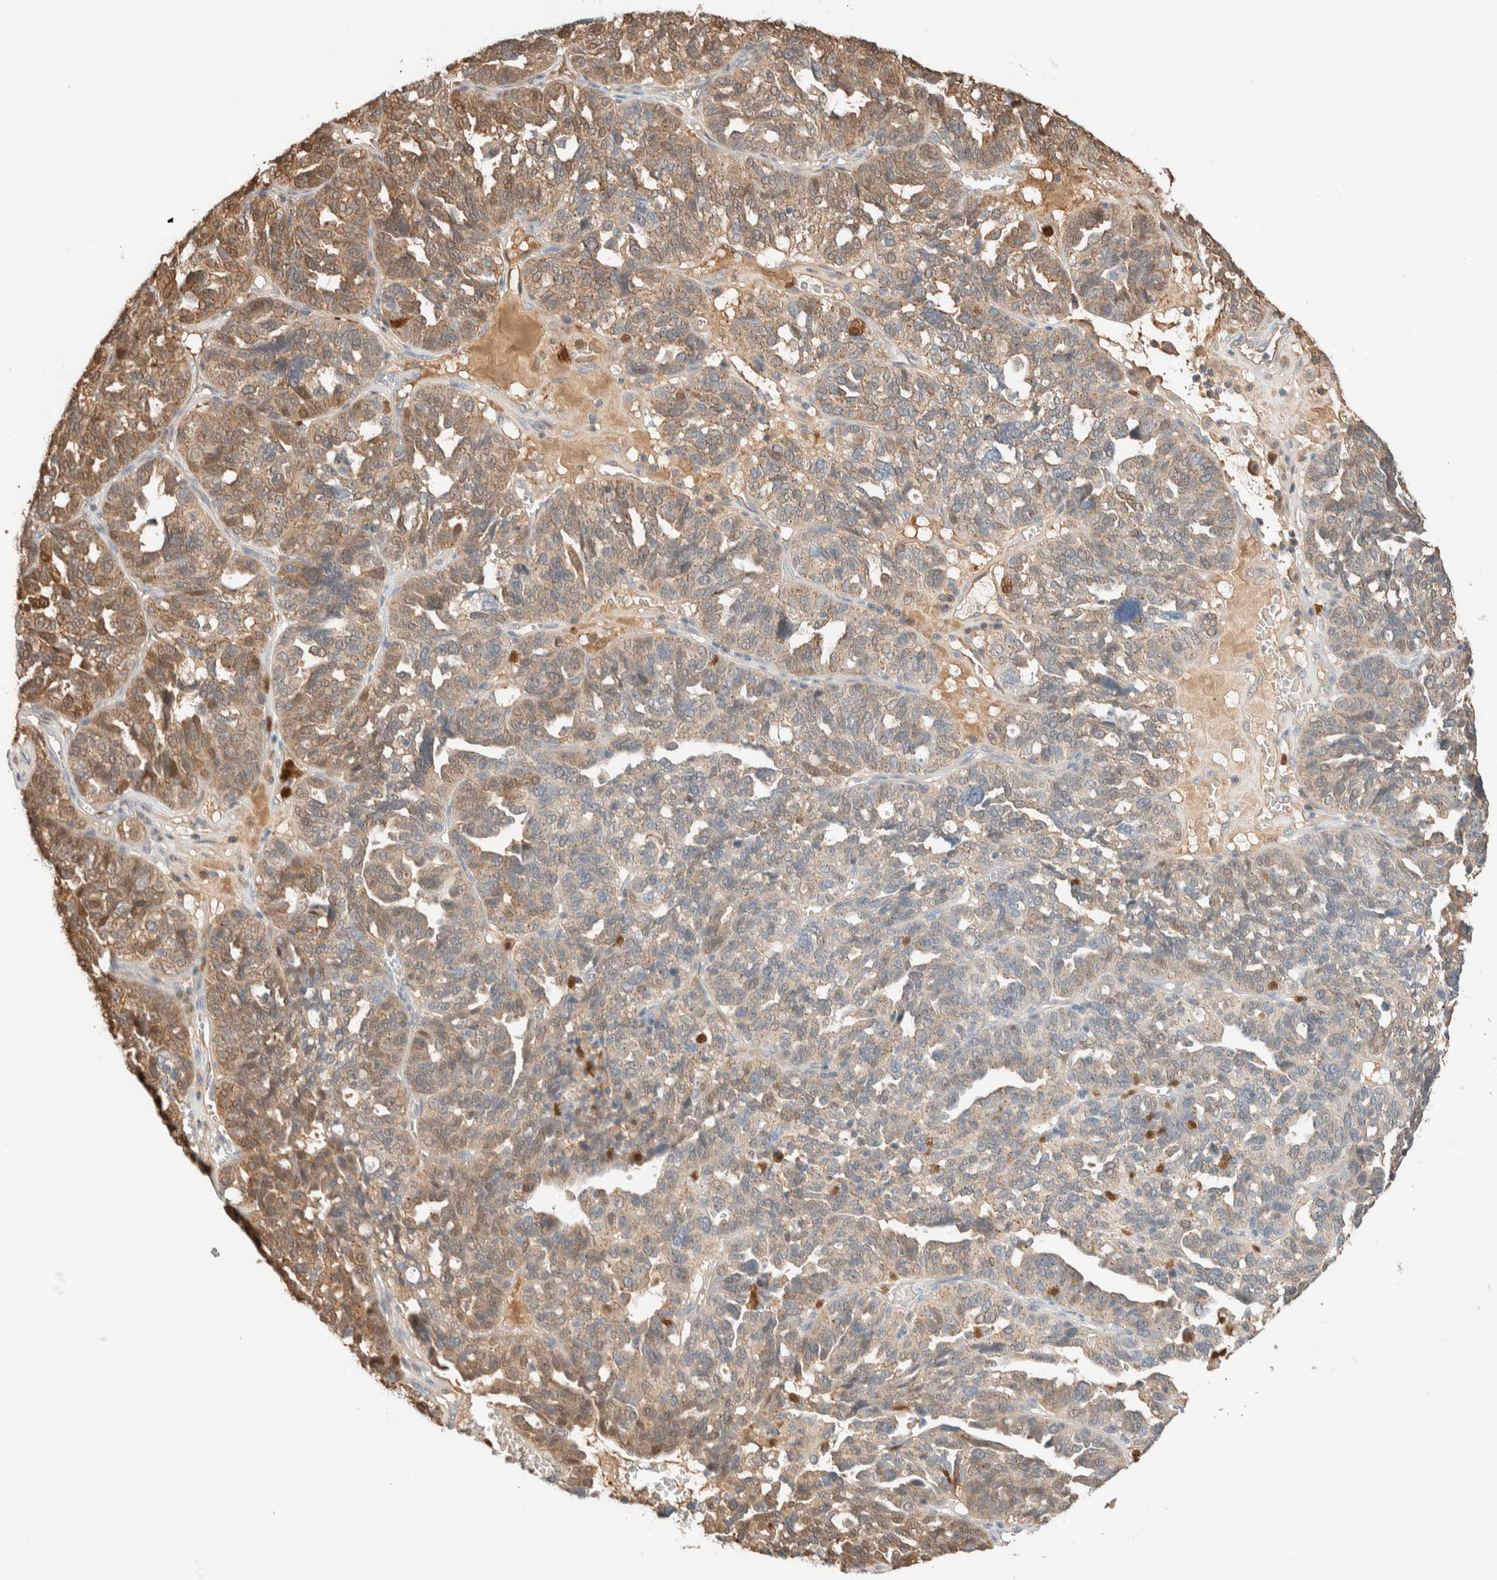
{"staining": {"intensity": "moderate", "quantity": "<25%", "location": "cytoplasmic/membranous"}, "tissue": "ovarian cancer", "cell_type": "Tumor cells", "image_type": "cancer", "snomed": [{"axis": "morphology", "description": "Cystadenocarcinoma, serous, NOS"}, {"axis": "topography", "description": "Ovary"}], "caption": "Brown immunohistochemical staining in human serous cystadenocarcinoma (ovarian) reveals moderate cytoplasmic/membranous expression in approximately <25% of tumor cells. The staining is performed using DAB (3,3'-diaminobenzidine) brown chromogen to label protein expression. The nuclei are counter-stained blue using hematoxylin.", "gene": "SETD4", "patient": {"sex": "female", "age": 59}}